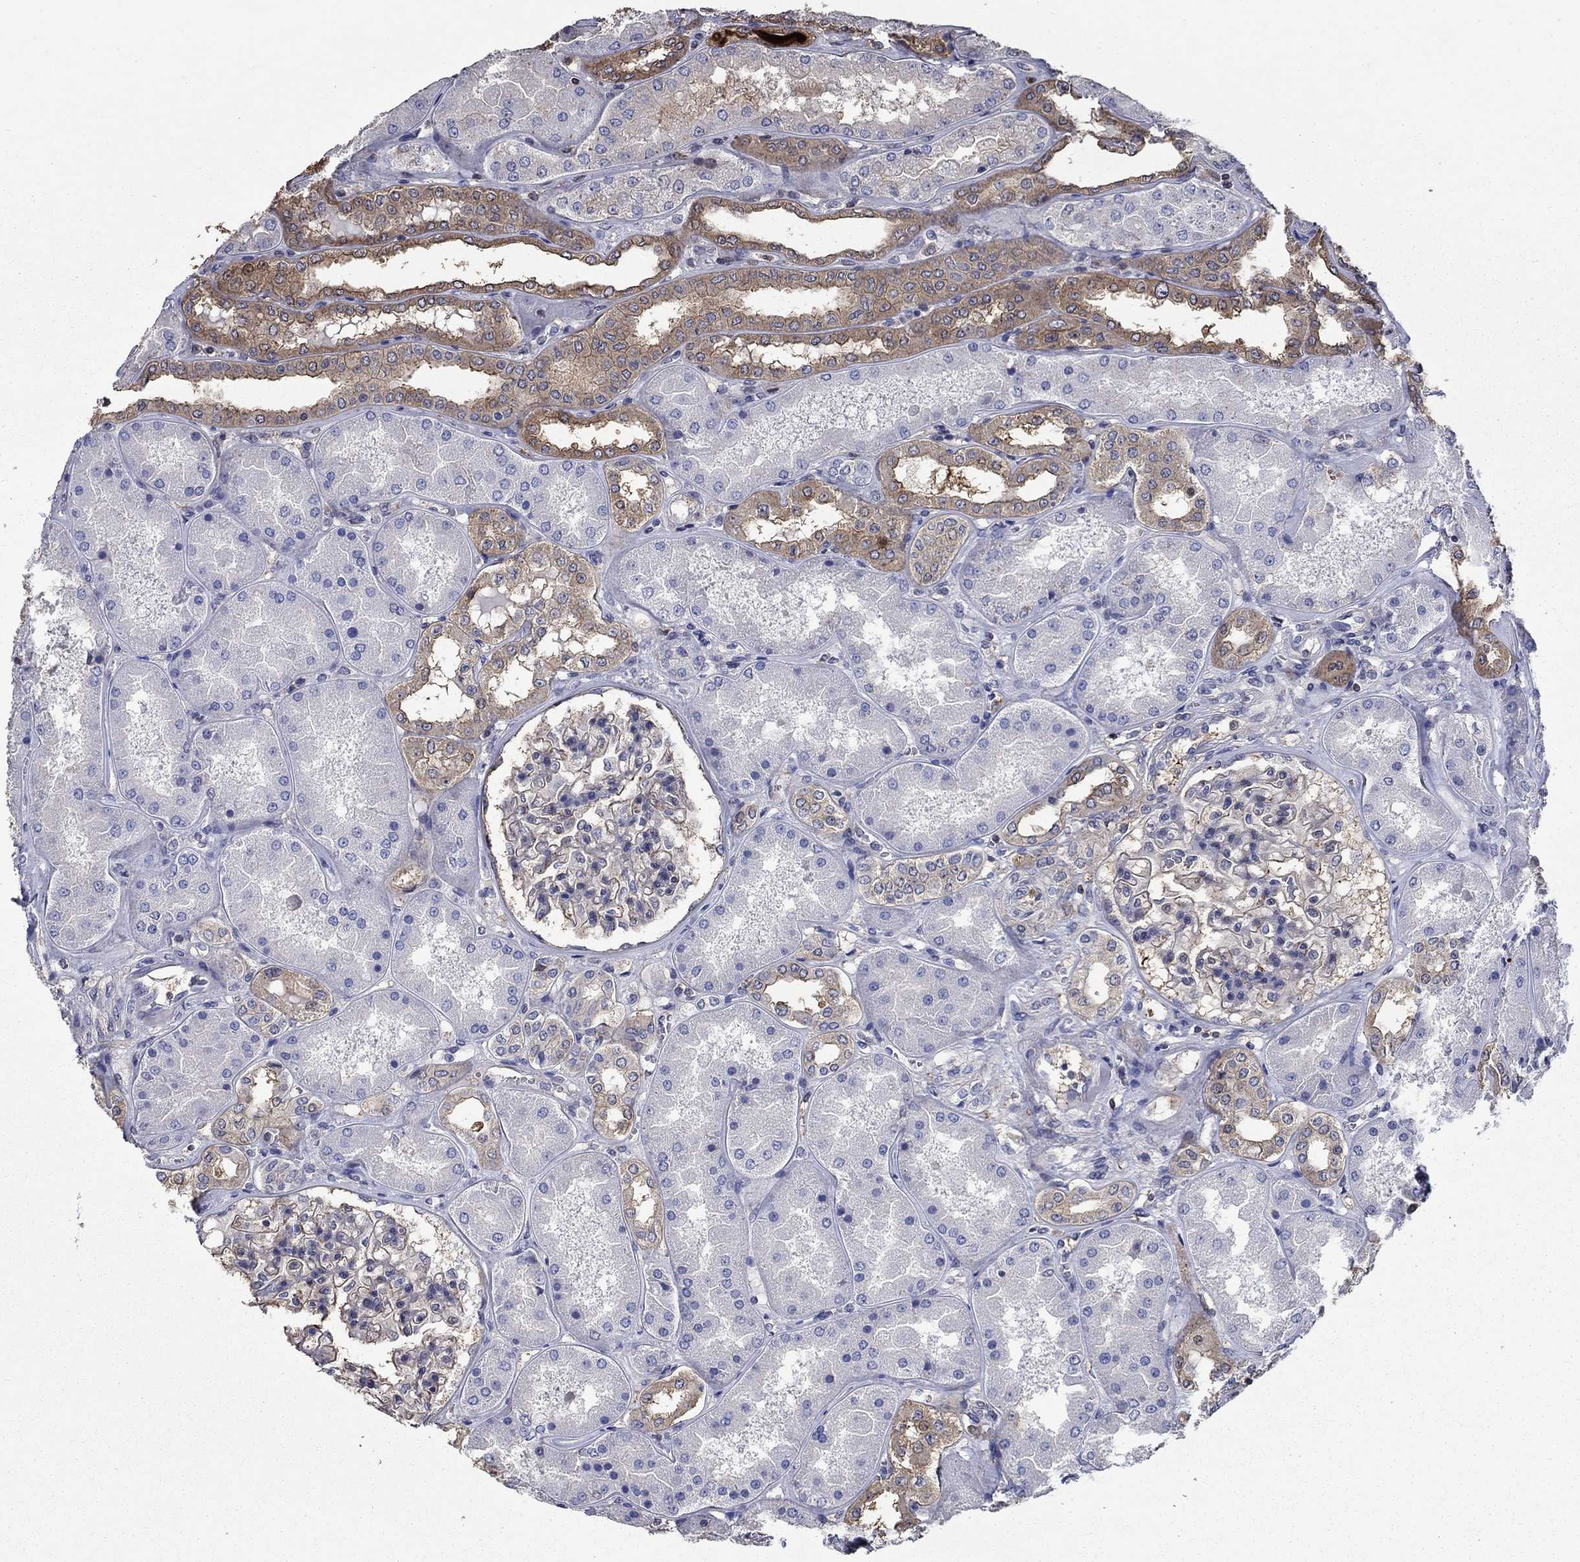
{"staining": {"intensity": "negative", "quantity": "none", "location": "none"}, "tissue": "kidney", "cell_type": "Cells in glomeruli", "image_type": "normal", "snomed": [{"axis": "morphology", "description": "Normal tissue, NOS"}, {"axis": "topography", "description": "Kidney"}], "caption": "Immunohistochemistry (IHC) of benign human kidney displays no staining in cells in glomeruli.", "gene": "DVL1", "patient": {"sex": "female", "age": 56}}